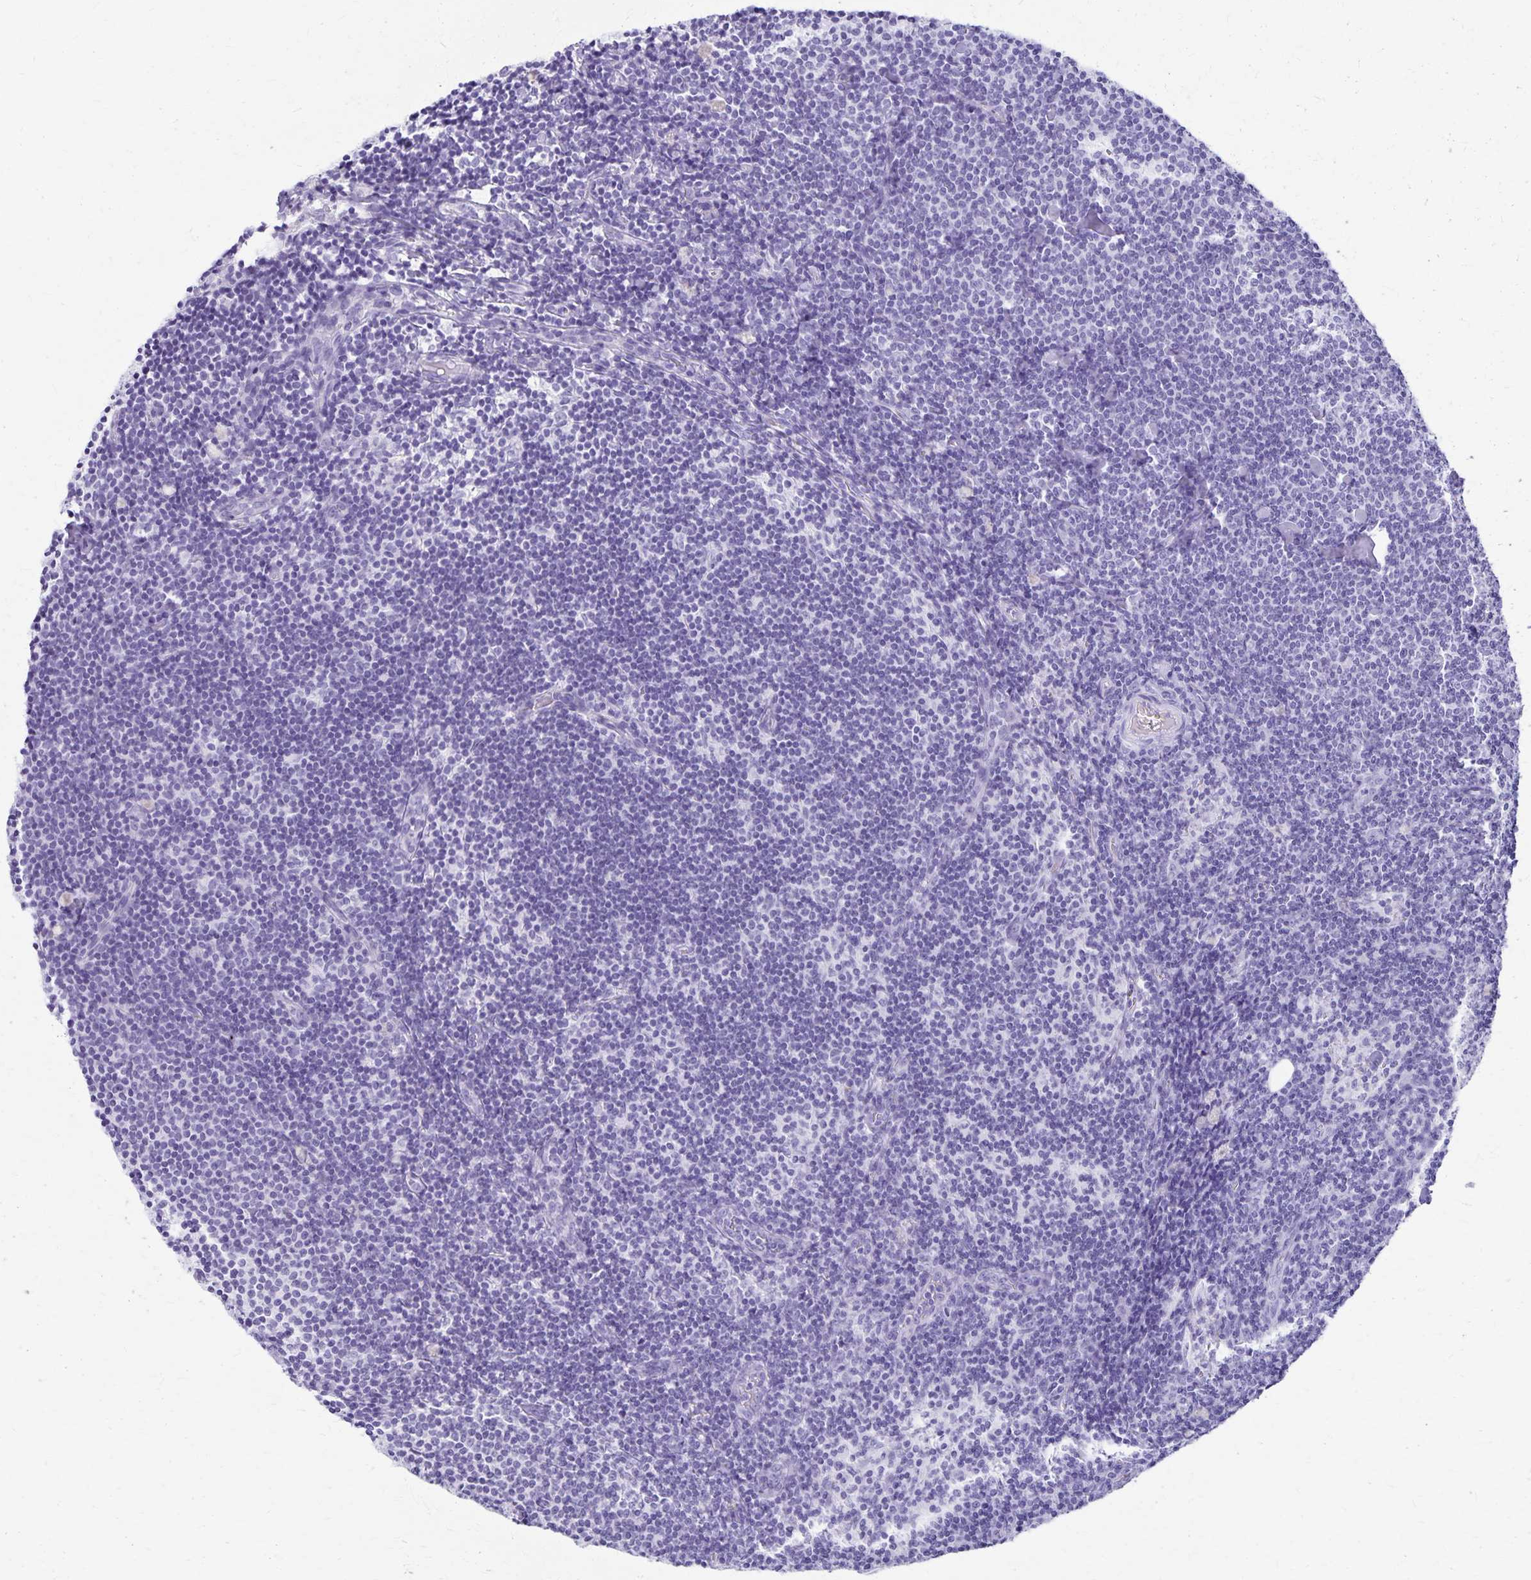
{"staining": {"intensity": "negative", "quantity": "none", "location": "none"}, "tissue": "lymph node", "cell_type": "Germinal center cells", "image_type": "normal", "snomed": [{"axis": "morphology", "description": "Normal tissue, NOS"}, {"axis": "topography", "description": "Lymph node"}], "caption": "A photomicrograph of lymph node stained for a protein exhibits no brown staining in germinal center cells. (DAB (3,3'-diaminobenzidine) immunohistochemistry (IHC), high magnification).", "gene": "DEFA5", "patient": {"sex": "female", "age": 41}}